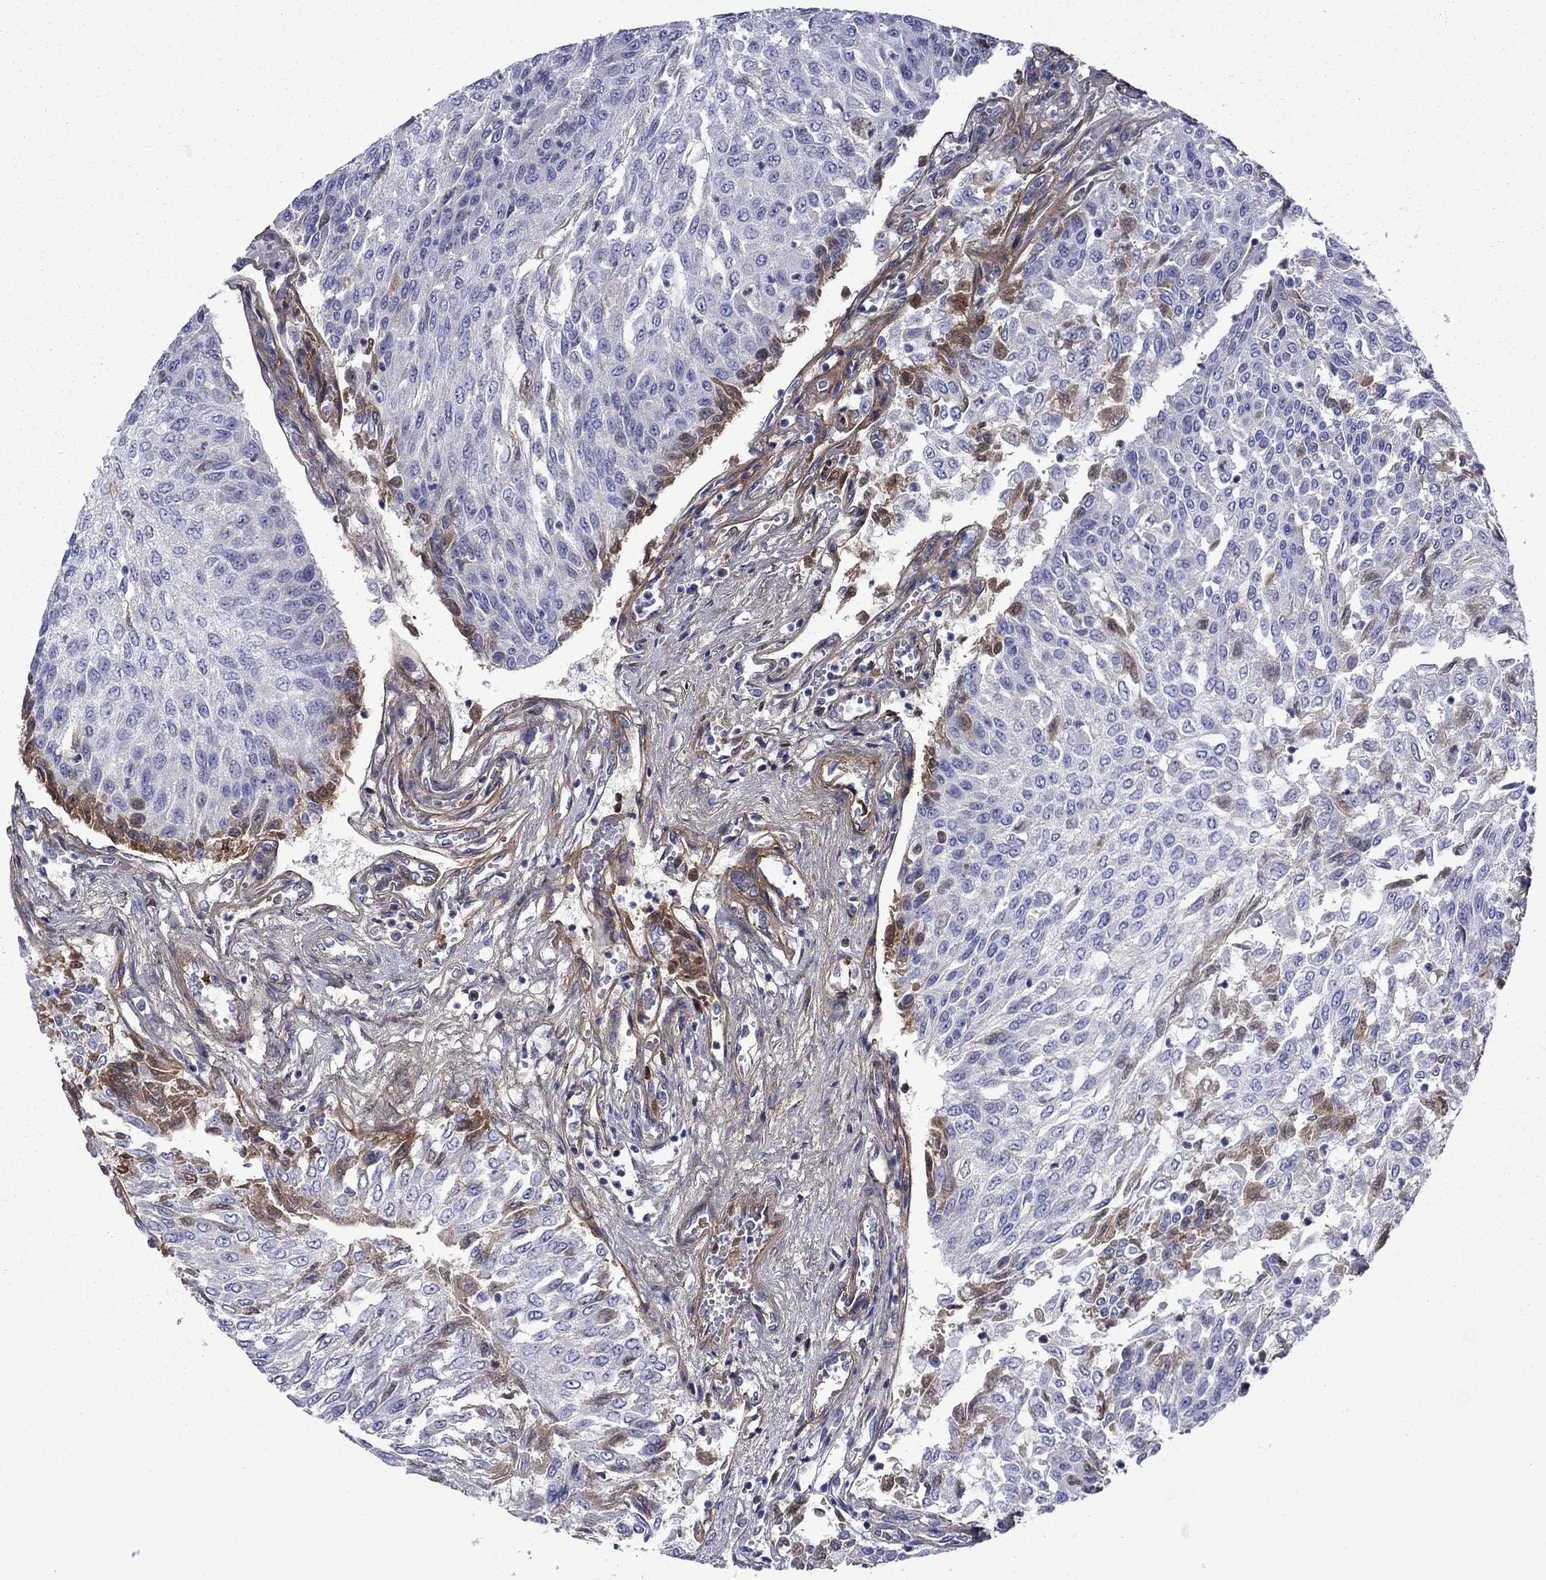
{"staining": {"intensity": "negative", "quantity": "none", "location": "none"}, "tissue": "urothelial cancer", "cell_type": "Tumor cells", "image_type": "cancer", "snomed": [{"axis": "morphology", "description": "Urothelial carcinoma, Low grade"}, {"axis": "topography", "description": "Urinary bladder"}], "caption": "DAB (3,3'-diaminobenzidine) immunohistochemical staining of urothelial carcinoma (low-grade) shows no significant staining in tumor cells. The staining was performed using DAB to visualize the protein expression in brown, while the nuclei were stained in blue with hematoxylin (Magnification: 20x).", "gene": "HSPG2", "patient": {"sex": "male", "age": 78}}